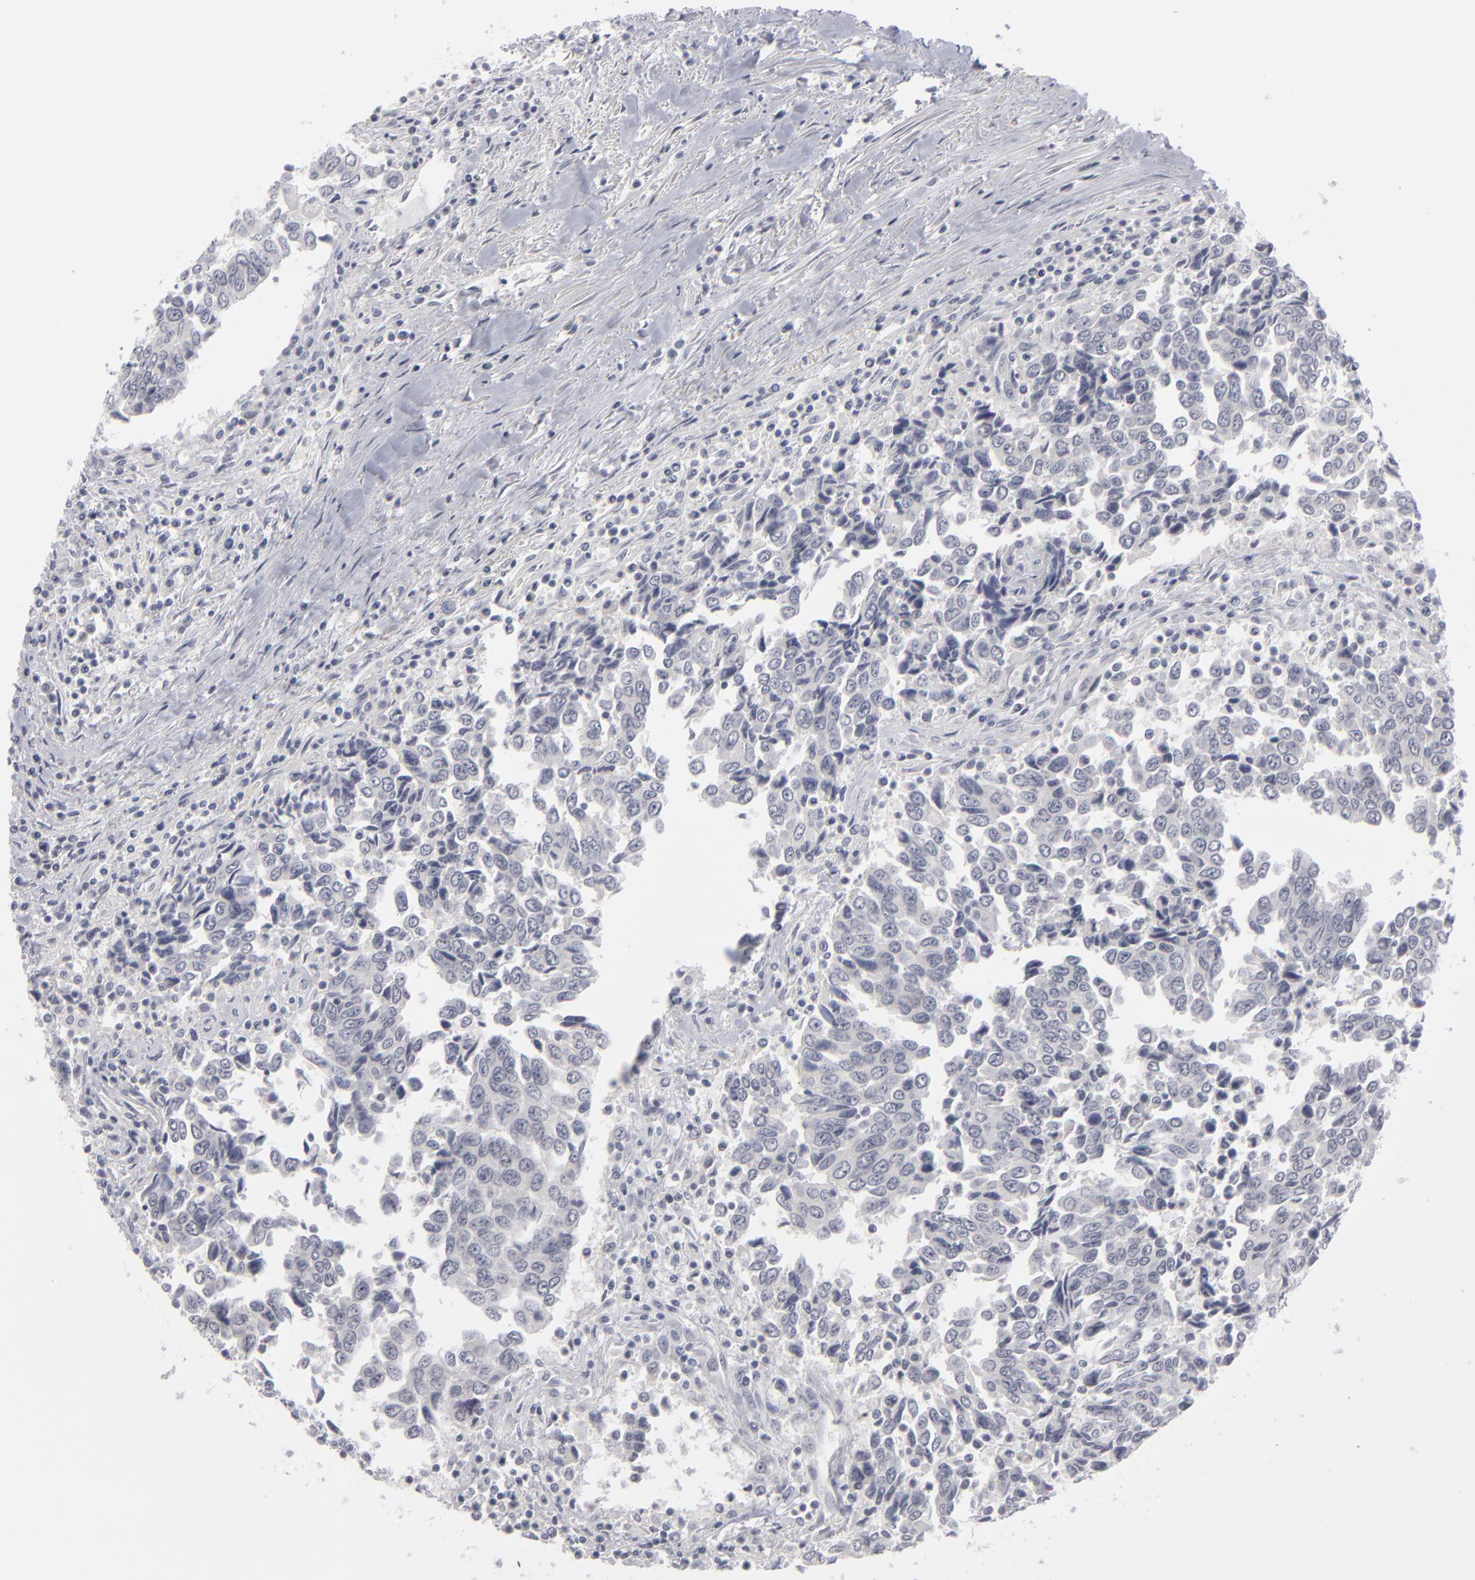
{"staining": {"intensity": "negative", "quantity": "none", "location": "none"}, "tissue": "urothelial cancer", "cell_type": "Tumor cells", "image_type": "cancer", "snomed": [{"axis": "morphology", "description": "Urothelial carcinoma, High grade"}, {"axis": "topography", "description": "Urinary bladder"}], "caption": "Human urothelial cancer stained for a protein using immunohistochemistry (IHC) reveals no staining in tumor cells.", "gene": "KIAA1210", "patient": {"sex": "male", "age": 86}}